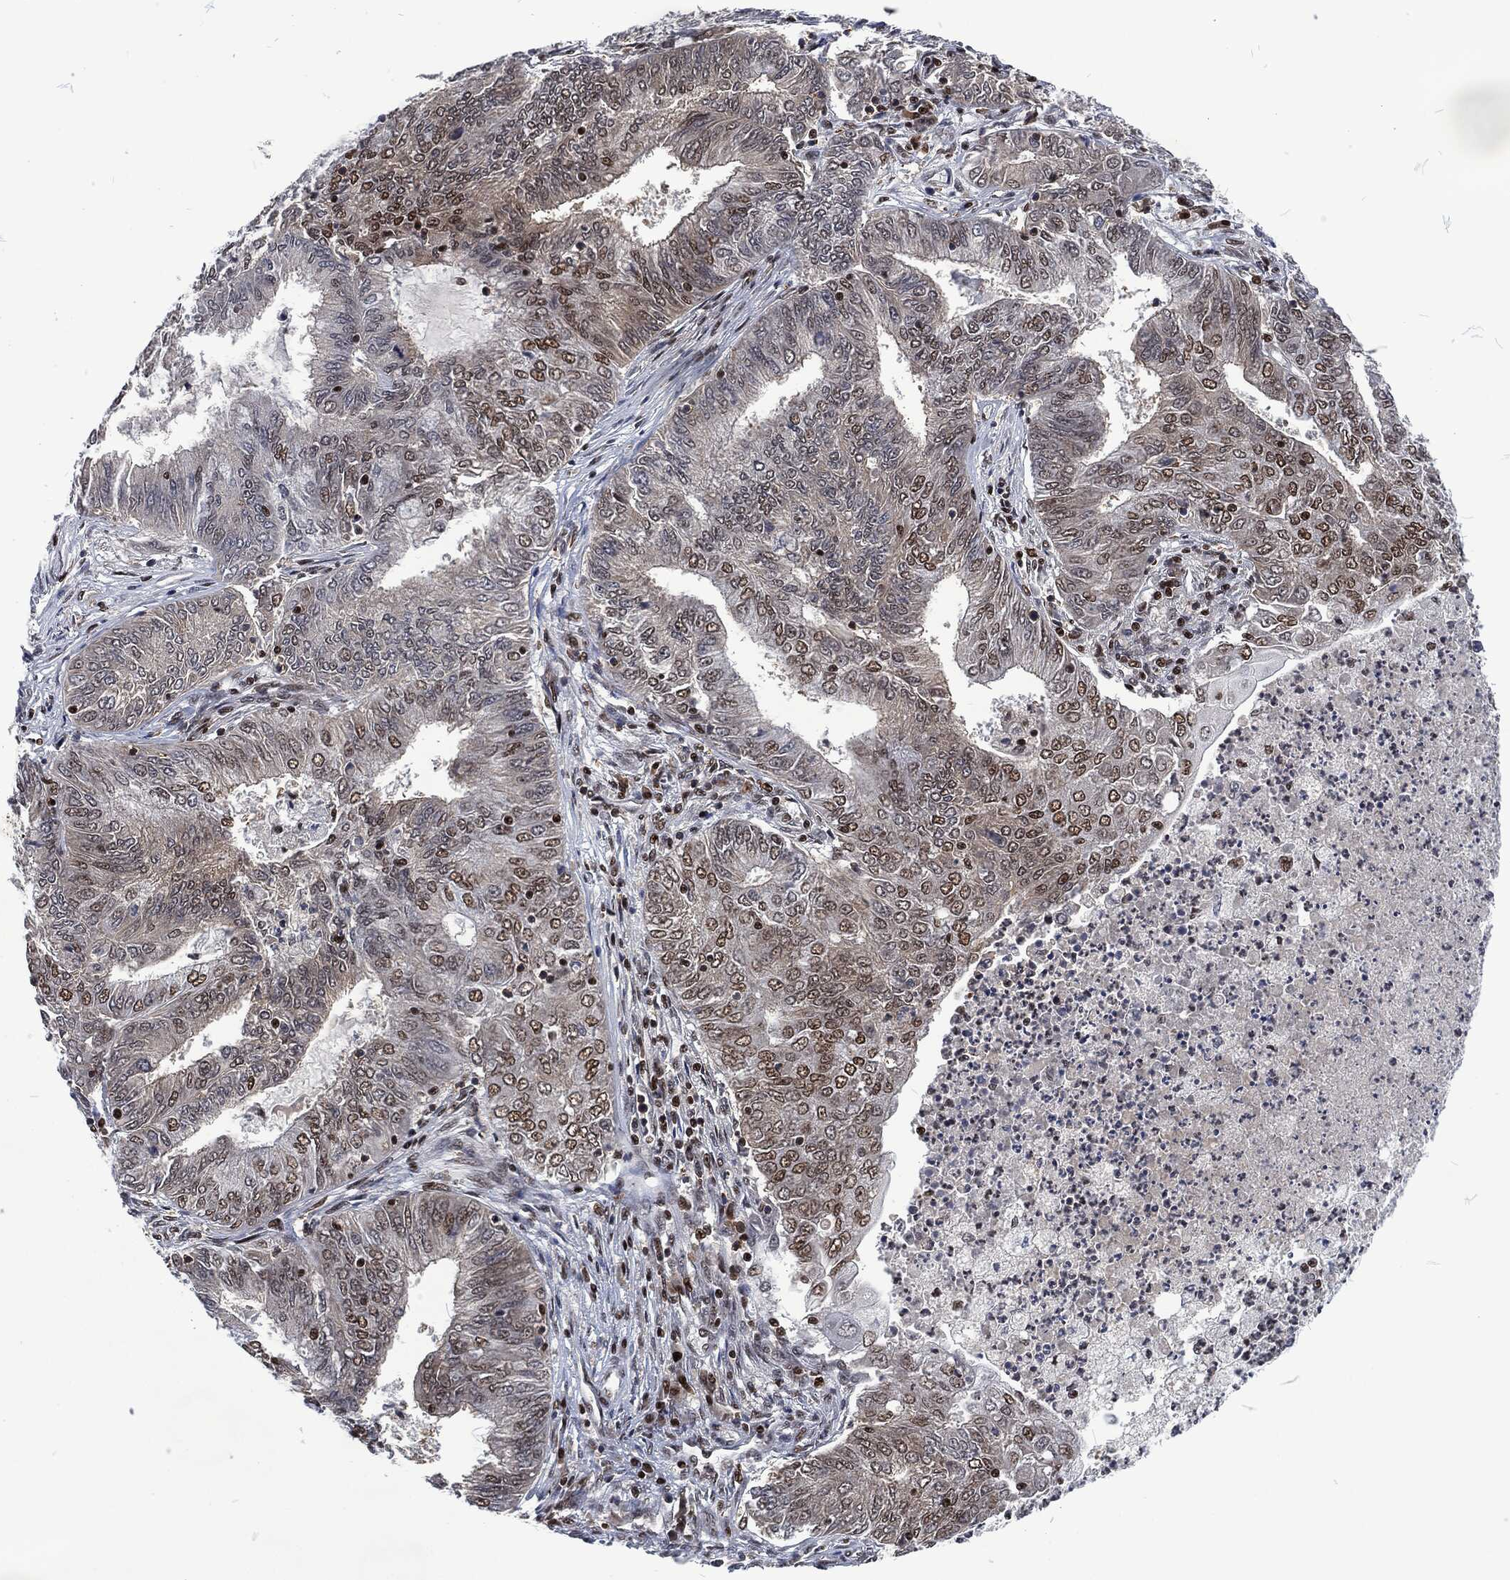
{"staining": {"intensity": "moderate", "quantity": "25%-75%", "location": "nuclear"}, "tissue": "endometrial cancer", "cell_type": "Tumor cells", "image_type": "cancer", "snomed": [{"axis": "morphology", "description": "Adenocarcinoma, NOS"}, {"axis": "topography", "description": "Endometrium"}], "caption": "Human endometrial cancer stained with a brown dye demonstrates moderate nuclear positive expression in approximately 25%-75% of tumor cells.", "gene": "DCPS", "patient": {"sex": "female", "age": 62}}